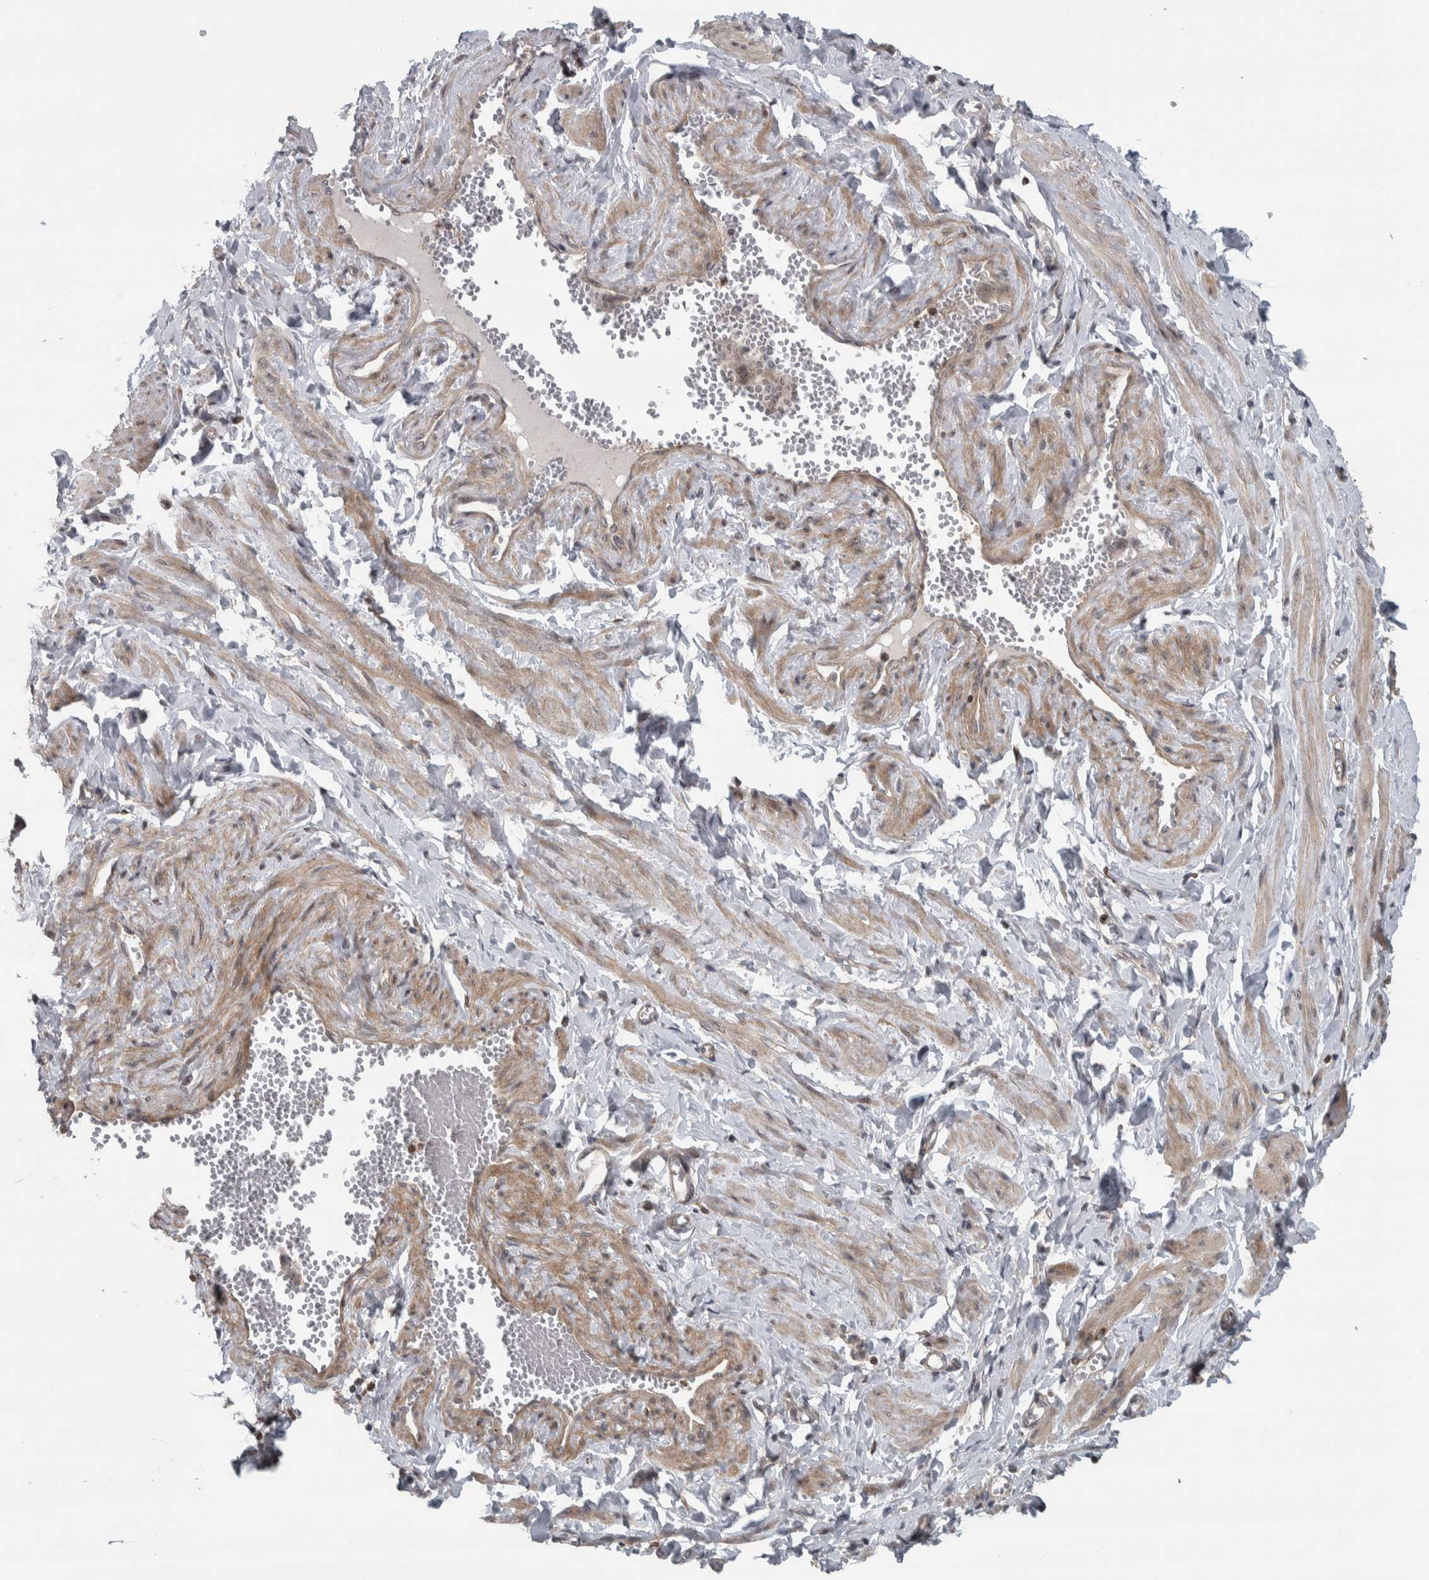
{"staining": {"intensity": "negative", "quantity": "none", "location": "none"}, "tissue": "adipose tissue", "cell_type": "Adipocytes", "image_type": "normal", "snomed": [{"axis": "morphology", "description": "Normal tissue, NOS"}, {"axis": "topography", "description": "Vascular tissue"}, {"axis": "topography", "description": "Fallopian tube"}, {"axis": "topography", "description": "Ovary"}], "caption": "The IHC micrograph has no significant staining in adipocytes of adipose tissue. (DAB (3,3'-diaminobenzidine) IHC visualized using brightfield microscopy, high magnification).", "gene": "CWC27", "patient": {"sex": "female", "age": 67}}